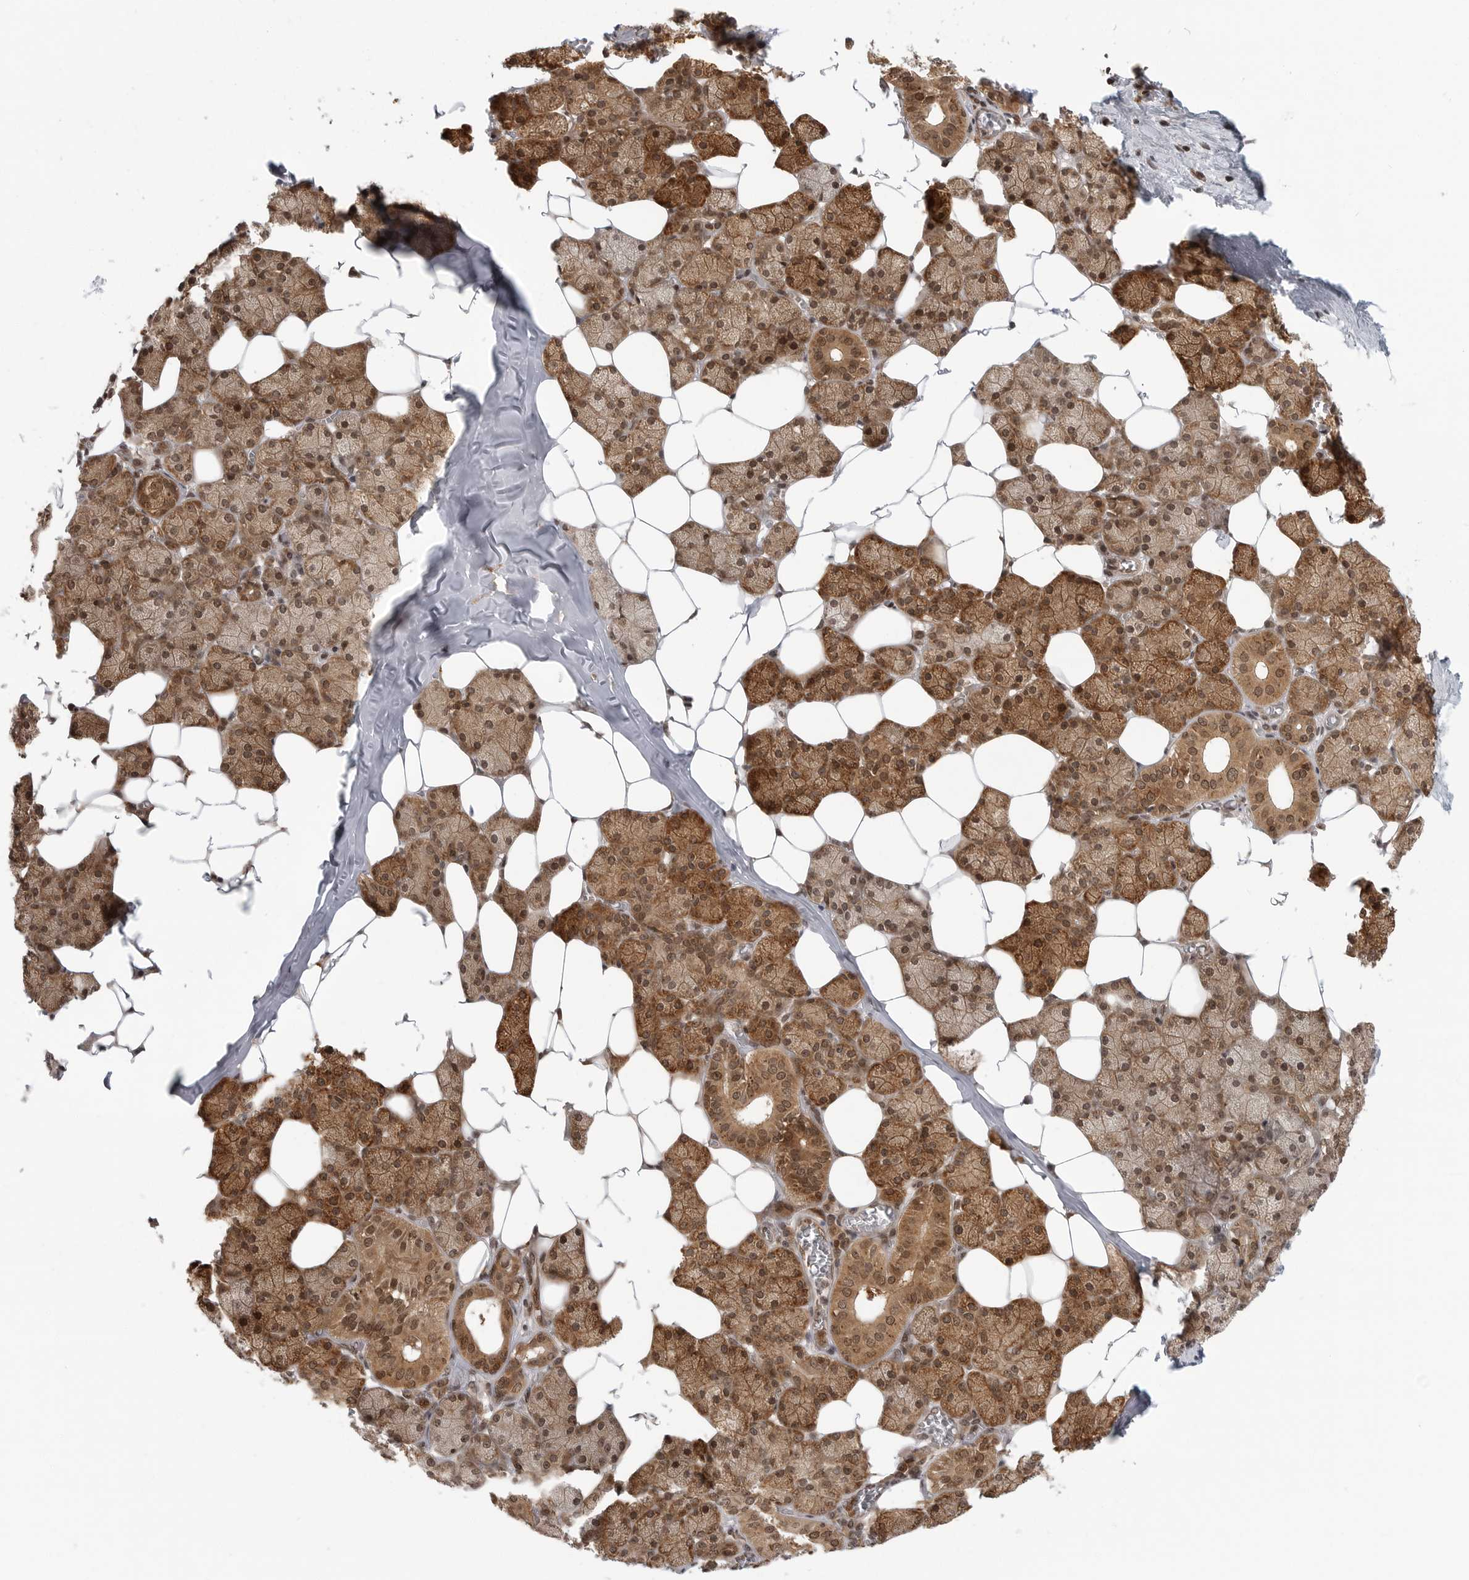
{"staining": {"intensity": "moderate", "quantity": ">75%", "location": "cytoplasmic/membranous,nuclear"}, "tissue": "salivary gland", "cell_type": "Glandular cells", "image_type": "normal", "snomed": [{"axis": "morphology", "description": "Normal tissue, NOS"}, {"axis": "topography", "description": "Salivary gland"}], "caption": "Unremarkable salivary gland displays moderate cytoplasmic/membranous,nuclear staining in approximately >75% of glandular cells.", "gene": "SZRD1", "patient": {"sex": "female", "age": 33}}